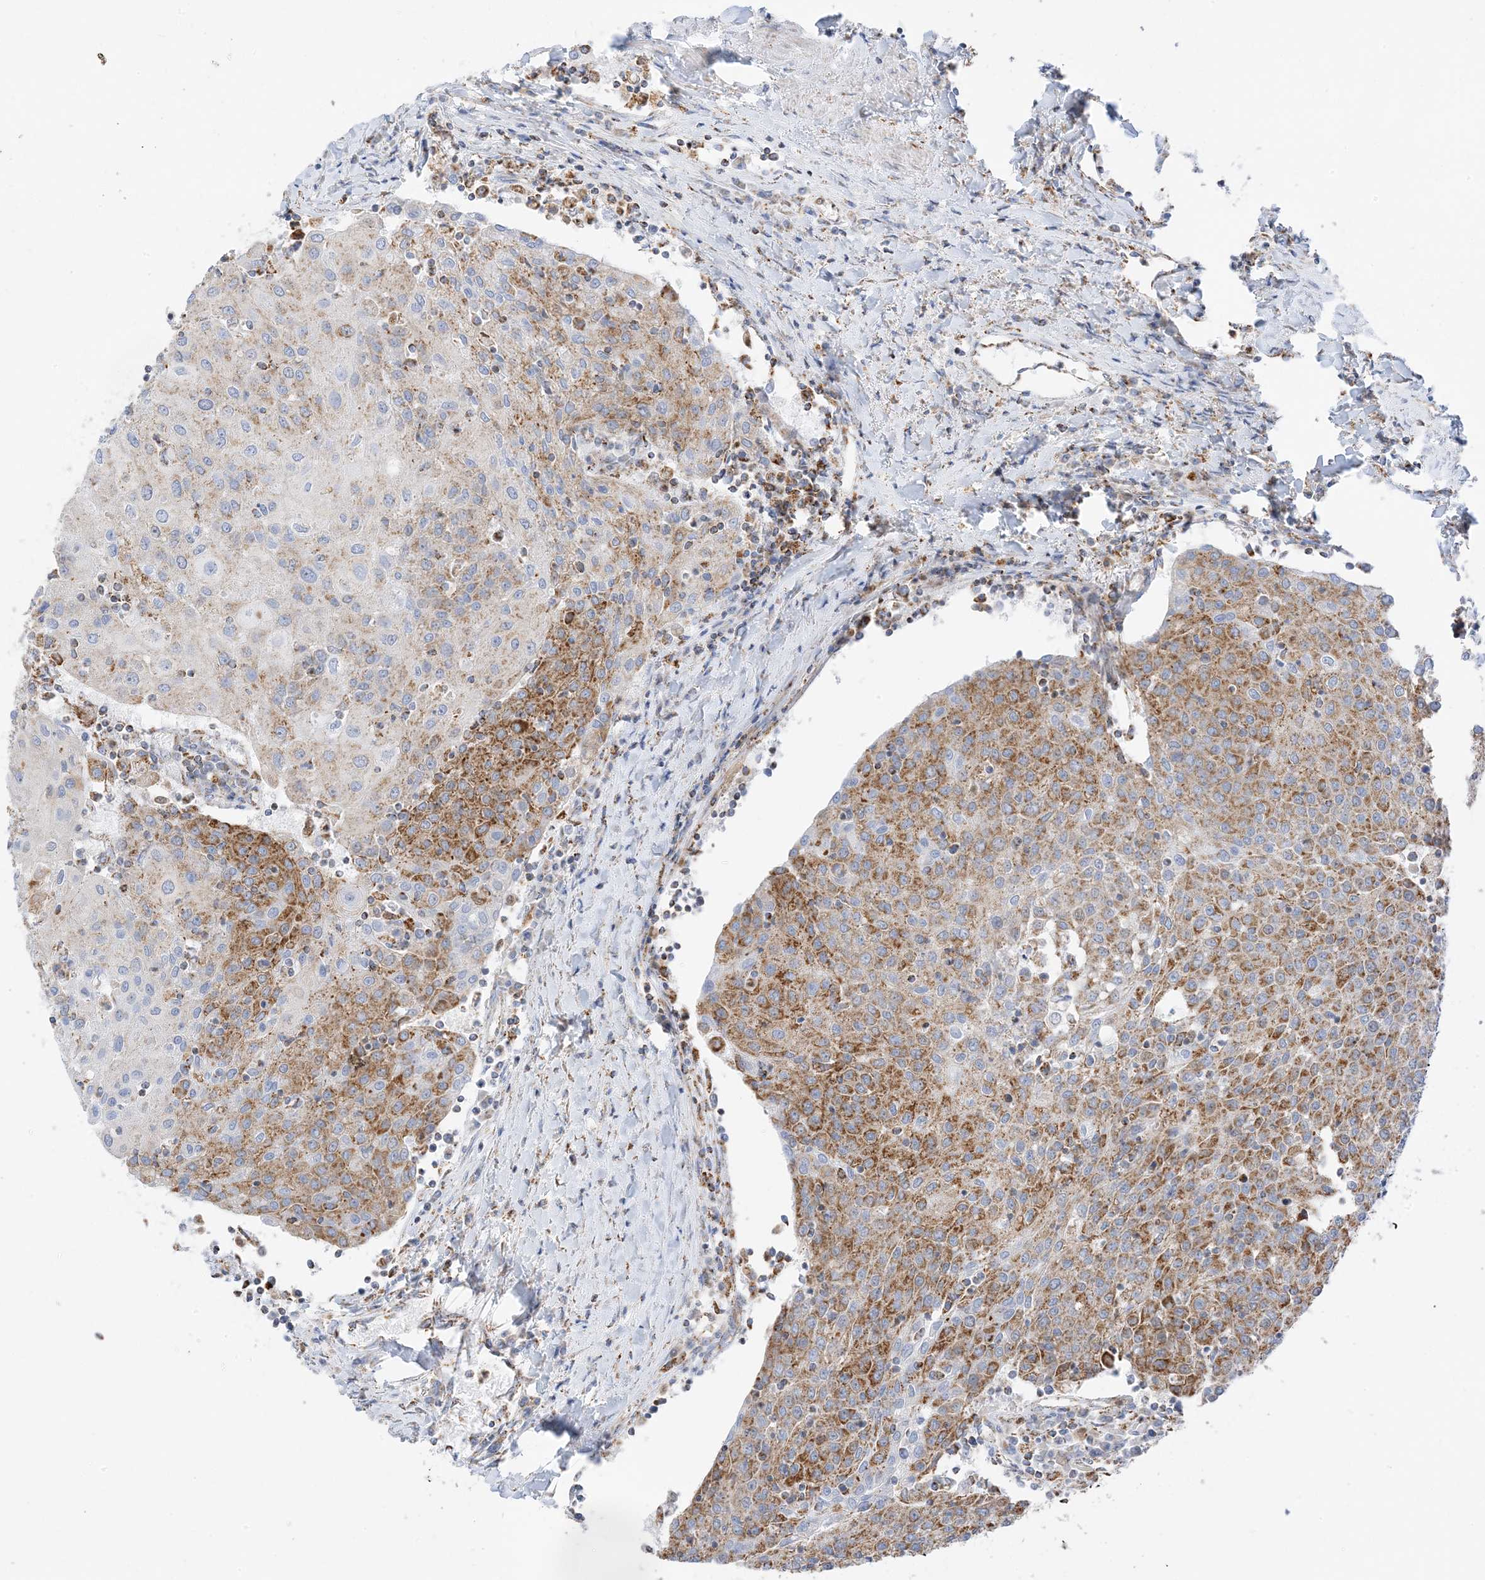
{"staining": {"intensity": "strong", "quantity": ">75%", "location": "cytoplasmic/membranous"}, "tissue": "urothelial cancer", "cell_type": "Tumor cells", "image_type": "cancer", "snomed": [{"axis": "morphology", "description": "Urothelial carcinoma, High grade"}, {"axis": "topography", "description": "Urinary bladder"}], "caption": "Tumor cells display high levels of strong cytoplasmic/membranous staining in approximately >75% of cells in human urothelial cancer. (DAB (3,3'-diaminobenzidine) IHC with brightfield microscopy, high magnification).", "gene": "CAPN13", "patient": {"sex": "female", "age": 85}}